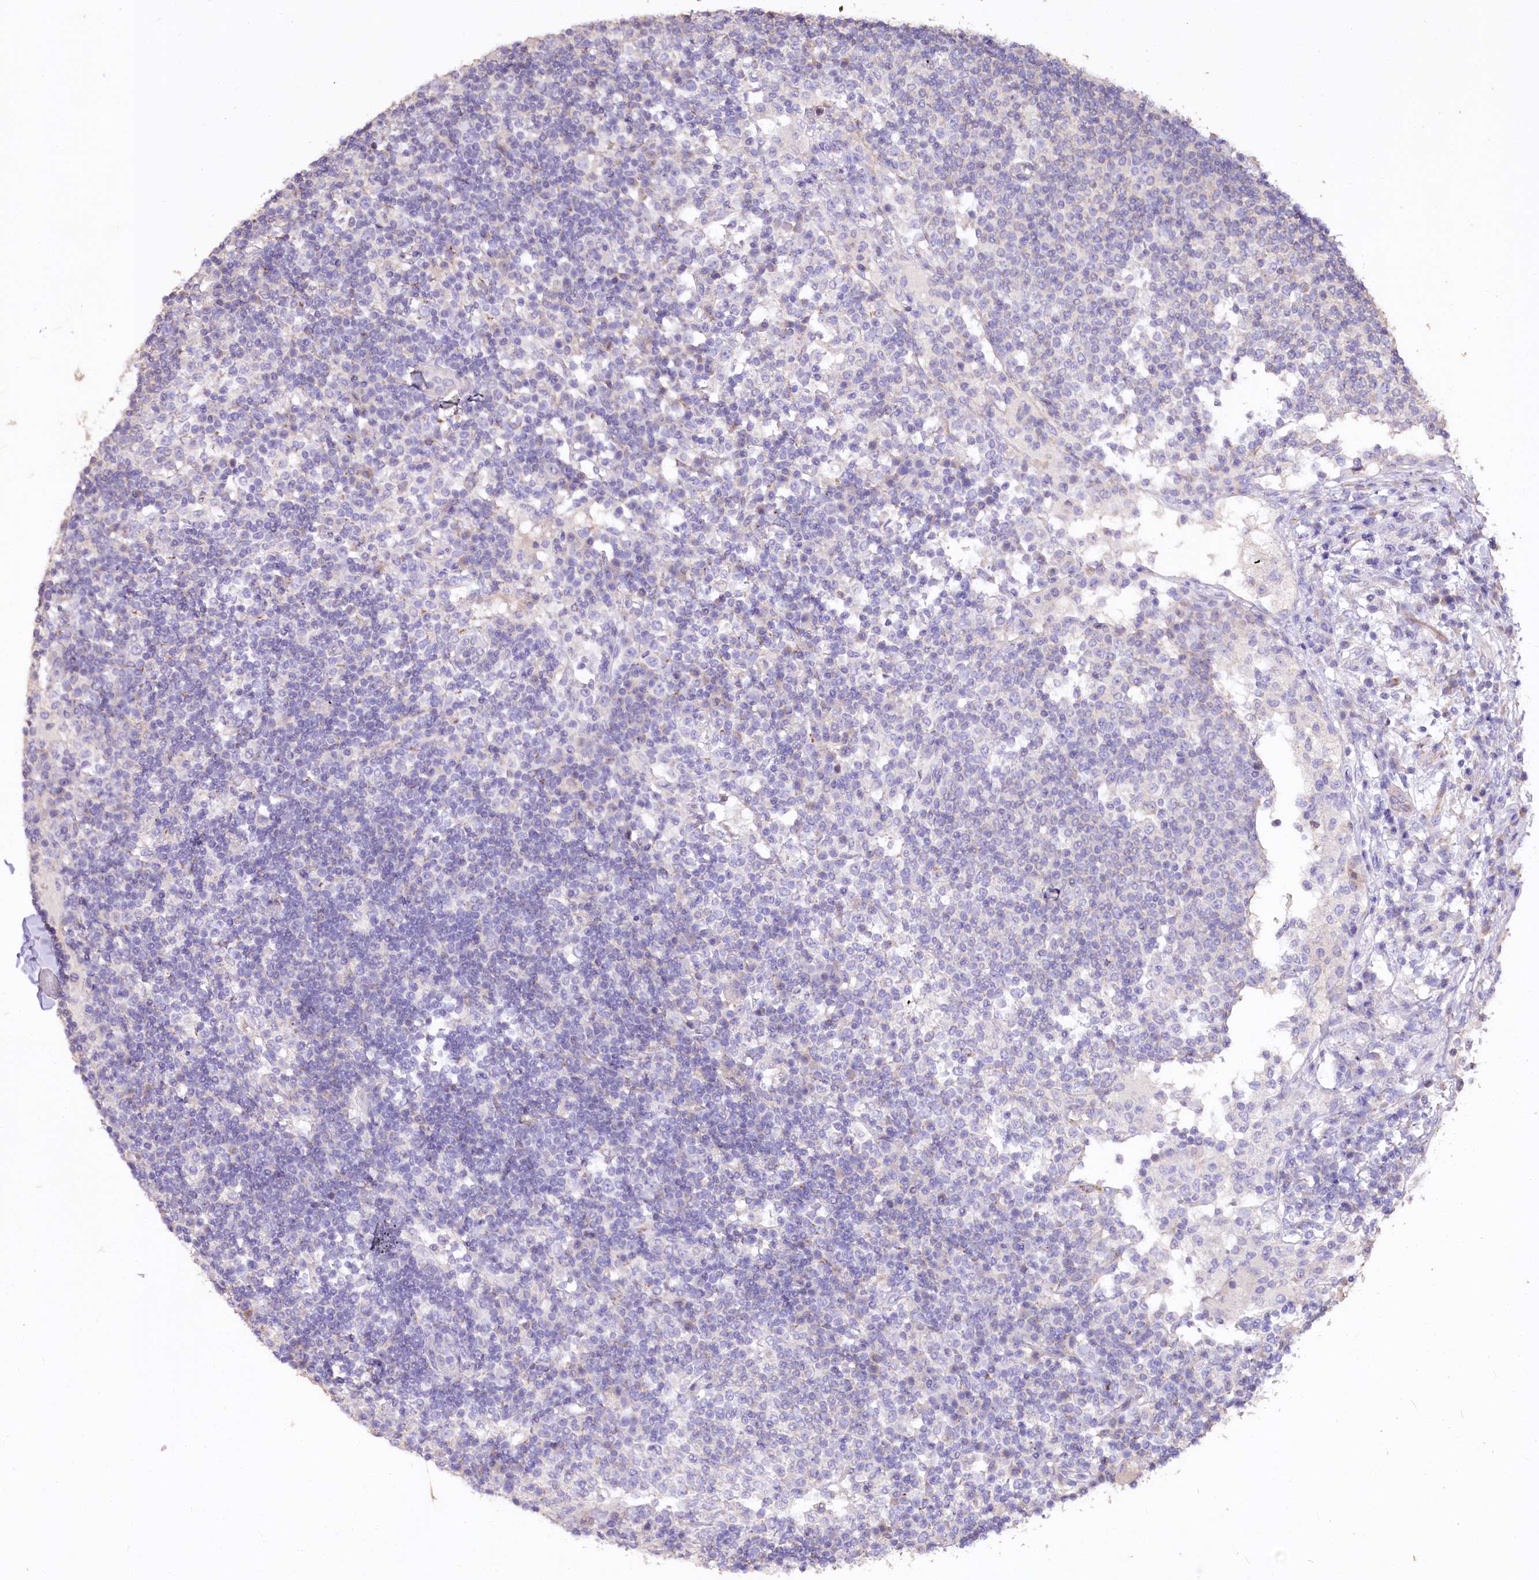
{"staining": {"intensity": "negative", "quantity": "none", "location": "none"}, "tissue": "lymph node", "cell_type": "Germinal center cells", "image_type": "normal", "snomed": [{"axis": "morphology", "description": "Normal tissue, NOS"}, {"axis": "topography", "description": "Lymph node"}], "caption": "Germinal center cells are negative for brown protein staining in normal lymph node. (DAB (3,3'-diaminobenzidine) immunohistochemistry (IHC) with hematoxylin counter stain).", "gene": "PTER", "patient": {"sex": "female", "age": 53}}